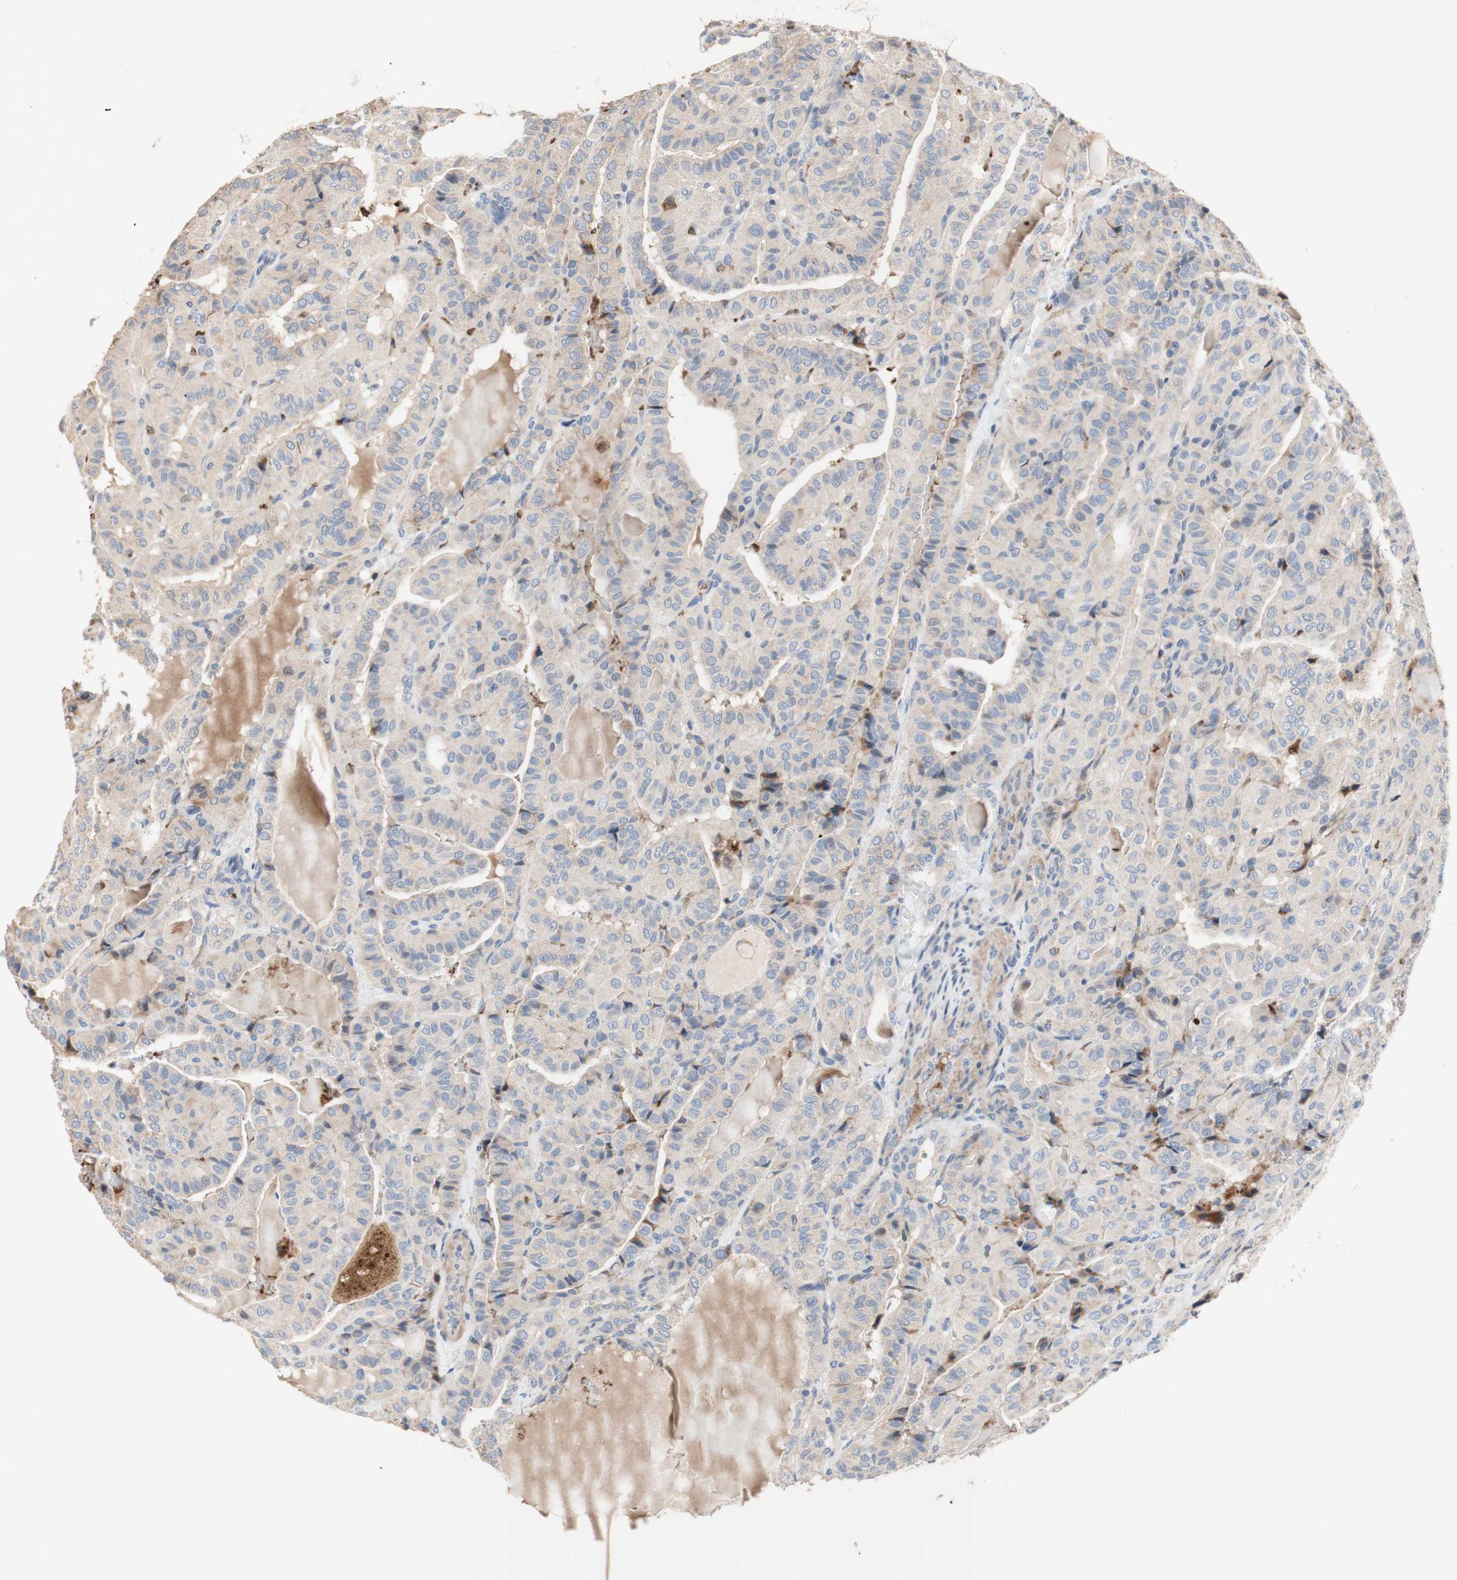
{"staining": {"intensity": "weak", "quantity": ">75%", "location": "cytoplasmic/membranous"}, "tissue": "thyroid cancer", "cell_type": "Tumor cells", "image_type": "cancer", "snomed": [{"axis": "morphology", "description": "Papillary adenocarcinoma, NOS"}, {"axis": "topography", "description": "Thyroid gland"}], "caption": "Immunohistochemistry (IHC) micrograph of human papillary adenocarcinoma (thyroid) stained for a protein (brown), which exhibits low levels of weak cytoplasmic/membranous expression in about >75% of tumor cells.", "gene": "CDON", "patient": {"sex": "male", "age": 77}}